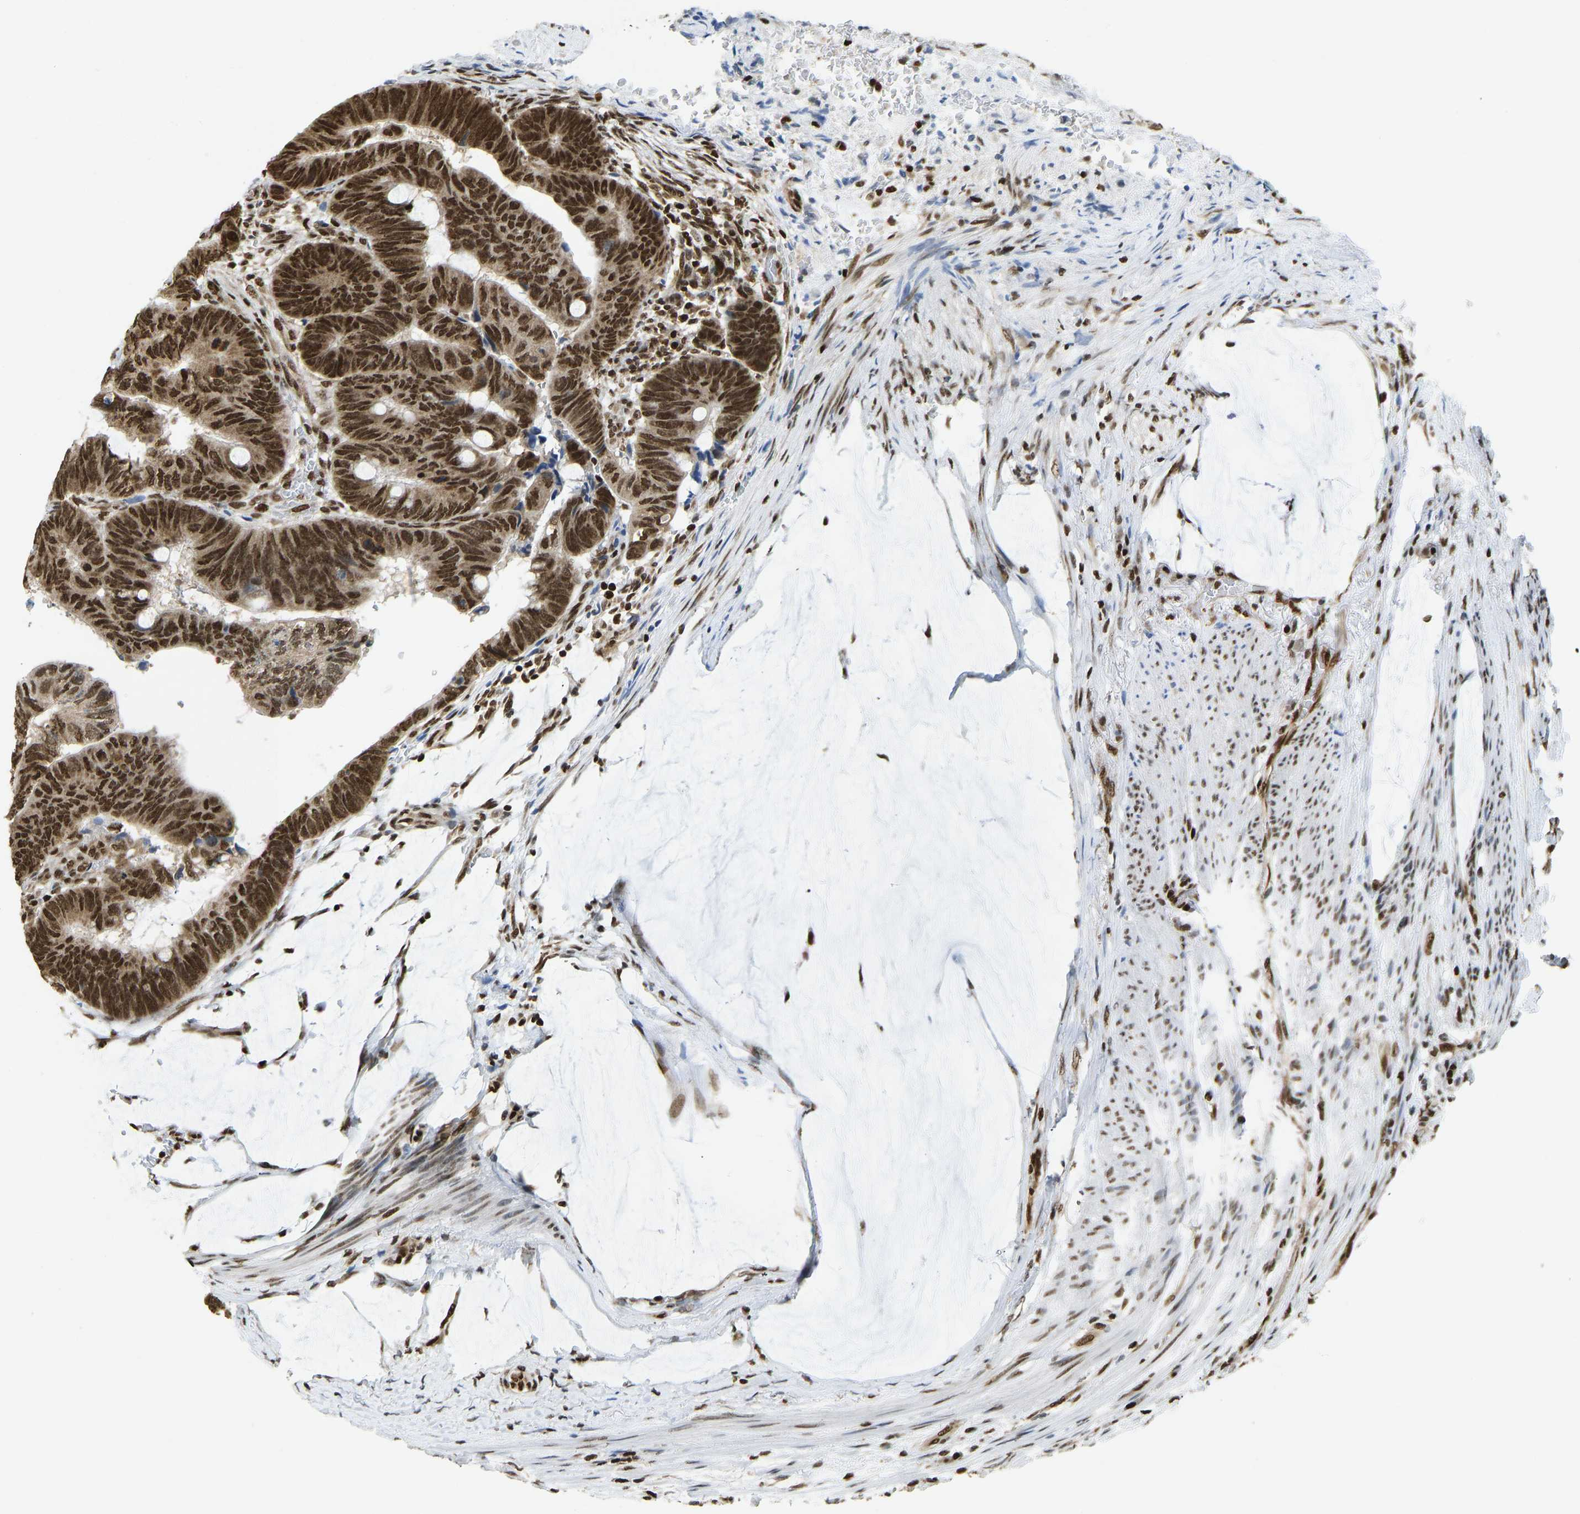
{"staining": {"intensity": "strong", "quantity": ">75%", "location": "nuclear"}, "tissue": "colorectal cancer", "cell_type": "Tumor cells", "image_type": "cancer", "snomed": [{"axis": "morphology", "description": "Normal tissue, NOS"}, {"axis": "morphology", "description": "Adenocarcinoma, NOS"}, {"axis": "topography", "description": "Rectum"}], "caption": "Immunohistochemical staining of adenocarcinoma (colorectal) reveals high levels of strong nuclear protein positivity in approximately >75% of tumor cells.", "gene": "ZSCAN20", "patient": {"sex": "male", "age": 92}}